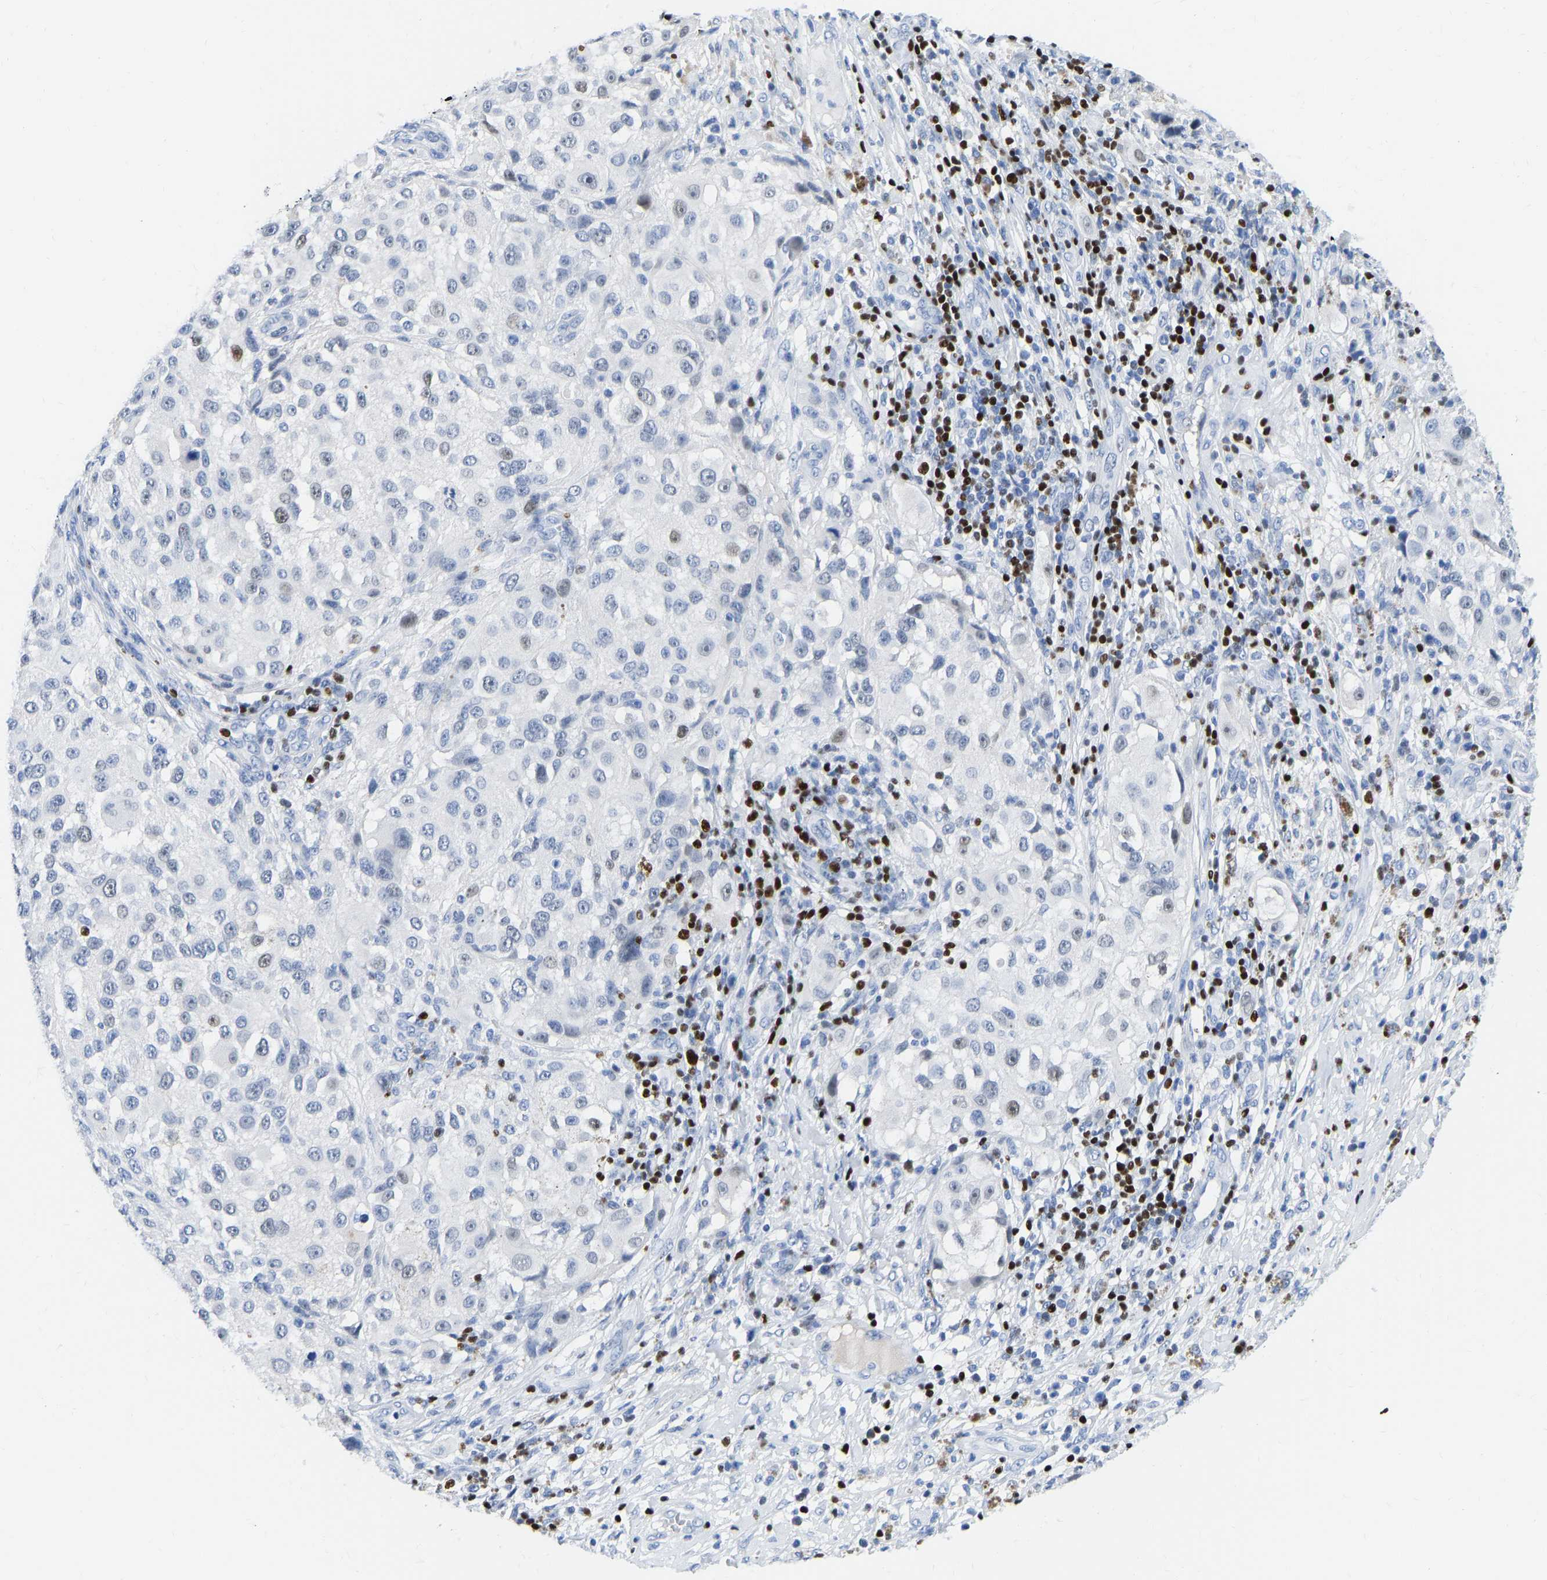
{"staining": {"intensity": "moderate", "quantity": "<25%", "location": "nuclear"}, "tissue": "melanoma", "cell_type": "Tumor cells", "image_type": "cancer", "snomed": [{"axis": "morphology", "description": "Necrosis, NOS"}, {"axis": "morphology", "description": "Malignant melanoma, NOS"}, {"axis": "topography", "description": "Skin"}], "caption": "IHC staining of malignant melanoma, which shows low levels of moderate nuclear staining in about <25% of tumor cells indicating moderate nuclear protein expression. The staining was performed using DAB (3,3'-diaminobenzidine) (brown) for protein detection and nuclei were counterstained in hematoxylin (blue).", "gene": "TCF7", "patient": {"sex": "female", "age": 87}}